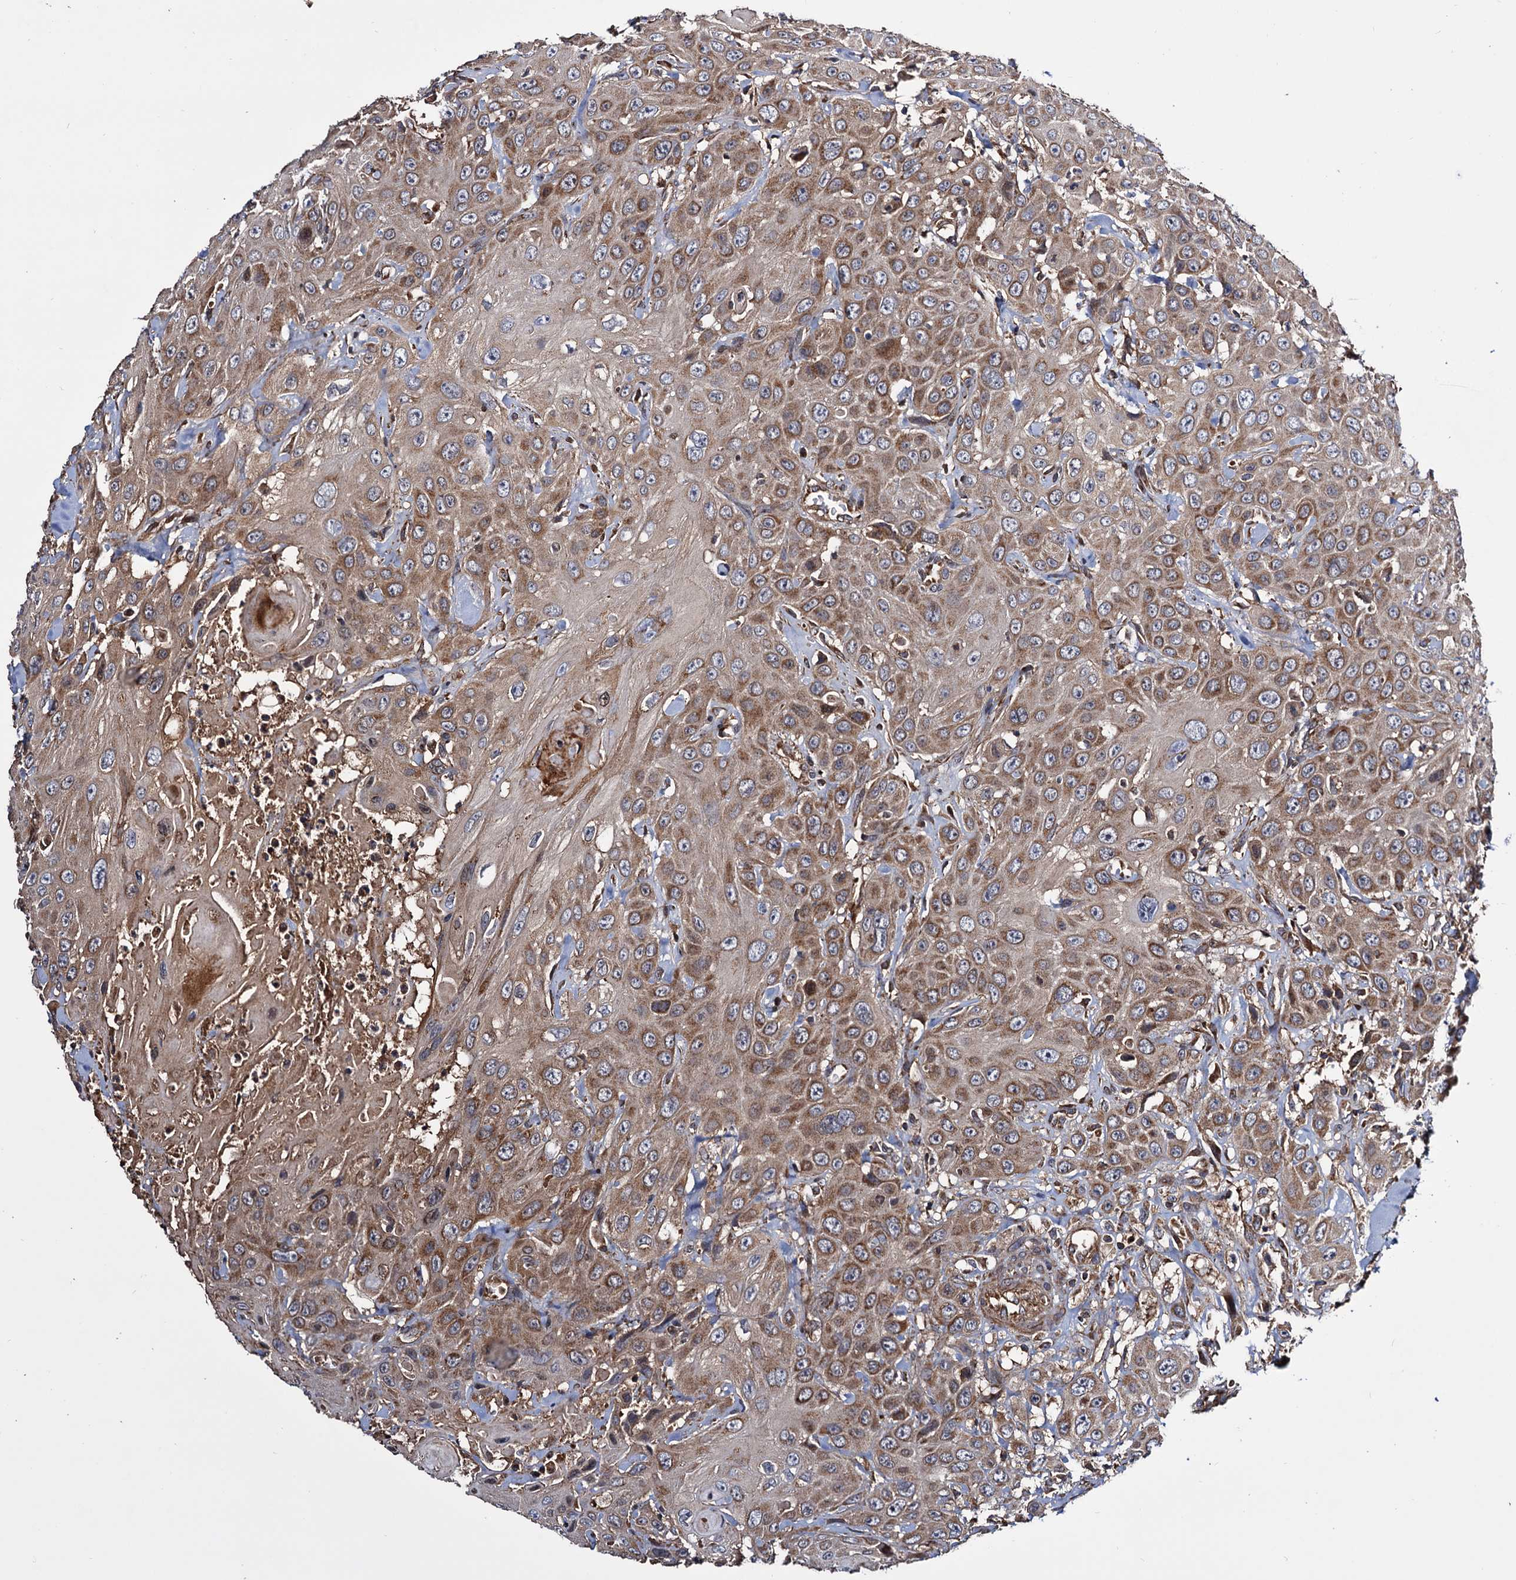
{"staining": {"intensity": "moderate", "quantity": ">75%", "location": "cytoplasmic/membranous"}, "tissue": "head and neck cancer", "cell_type": "Tumor cells", "image_type": "cancer", "snomed": [{"axis": "morphology", "description": "Squamous cell carcinoma, NOS"}, {"axis": "topography", "description": "Head-Neck"}], "caption": "Head and neck squamous cell carcinoma stained with a brown dye exhibits moderate cytoplasmic/membranous positive expression in approximately >75% of tumor cells.", "gene": "MRPL42", "patient": {"sex": "male", "age": 81}}